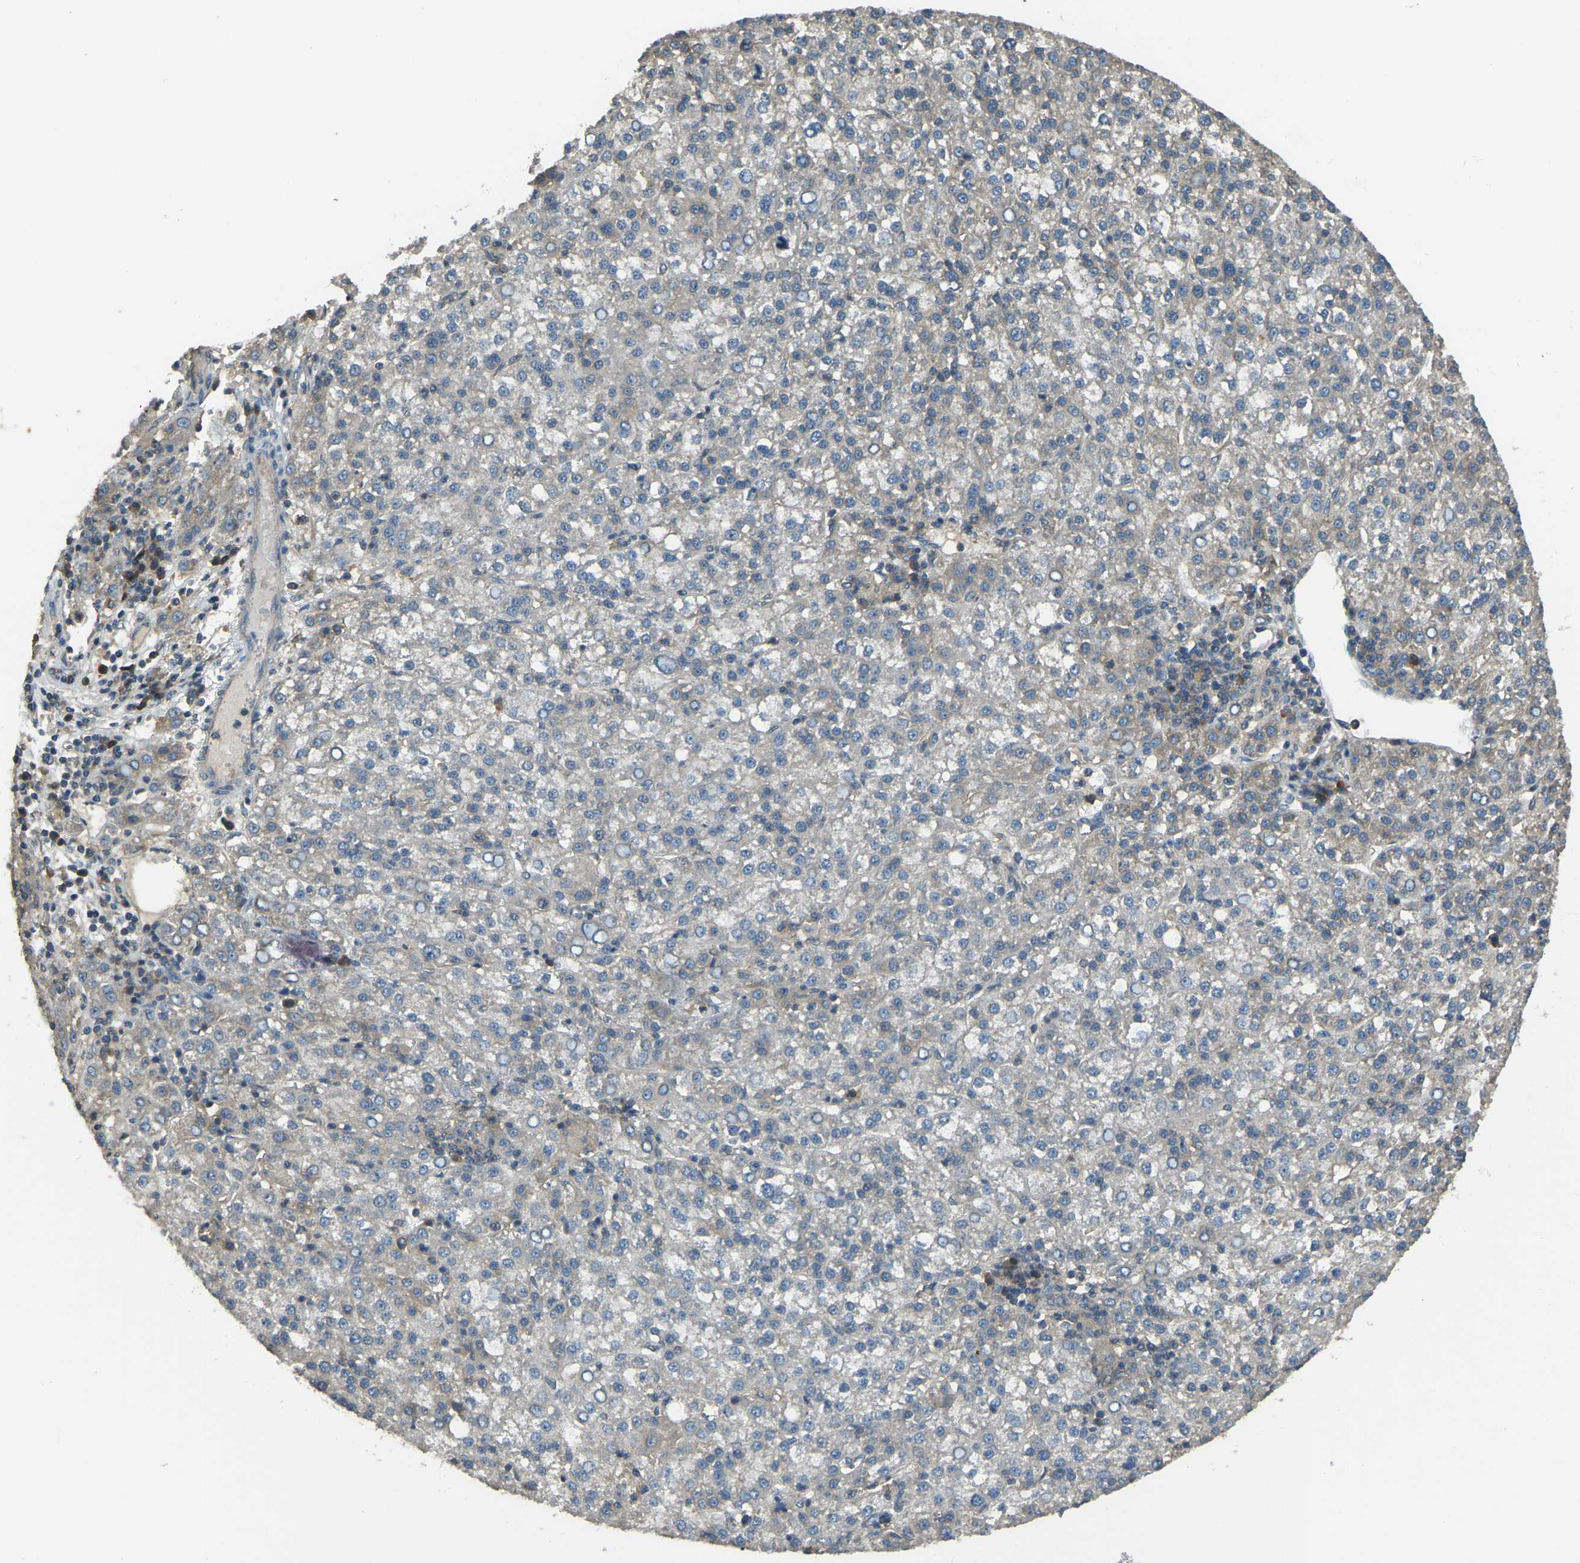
{"staining": {"intensity": "weak", "quantity": "<25%", "location": "cytoplasmic/membranous"}, "tissue": "liver cancer", "cell_type": "Tumor cells", "image_type": "cancer", "snomed": [{"axis": "morphology", "description": "Carcinoma, Hepatocellular, NOS"}, {"axis": "topography", "description": "Liver"}], "caption": "Immunohistochemistry photomicrograph of neoplastic tissue: hepatocellular carcinoma (liver) stained with DAB (3,3'-diaminobenzidine) reveals no significant protein staining in tumor cells. (Stains: DAB (3,3'-diaminobenzidine) immunohistochemistry (IHC) with hematoxylin counter stain, Microscopy: brightfield microscopy at high magnification).", "gene": "AIMP1", "patient": {"sex": "female", "age": 58}}